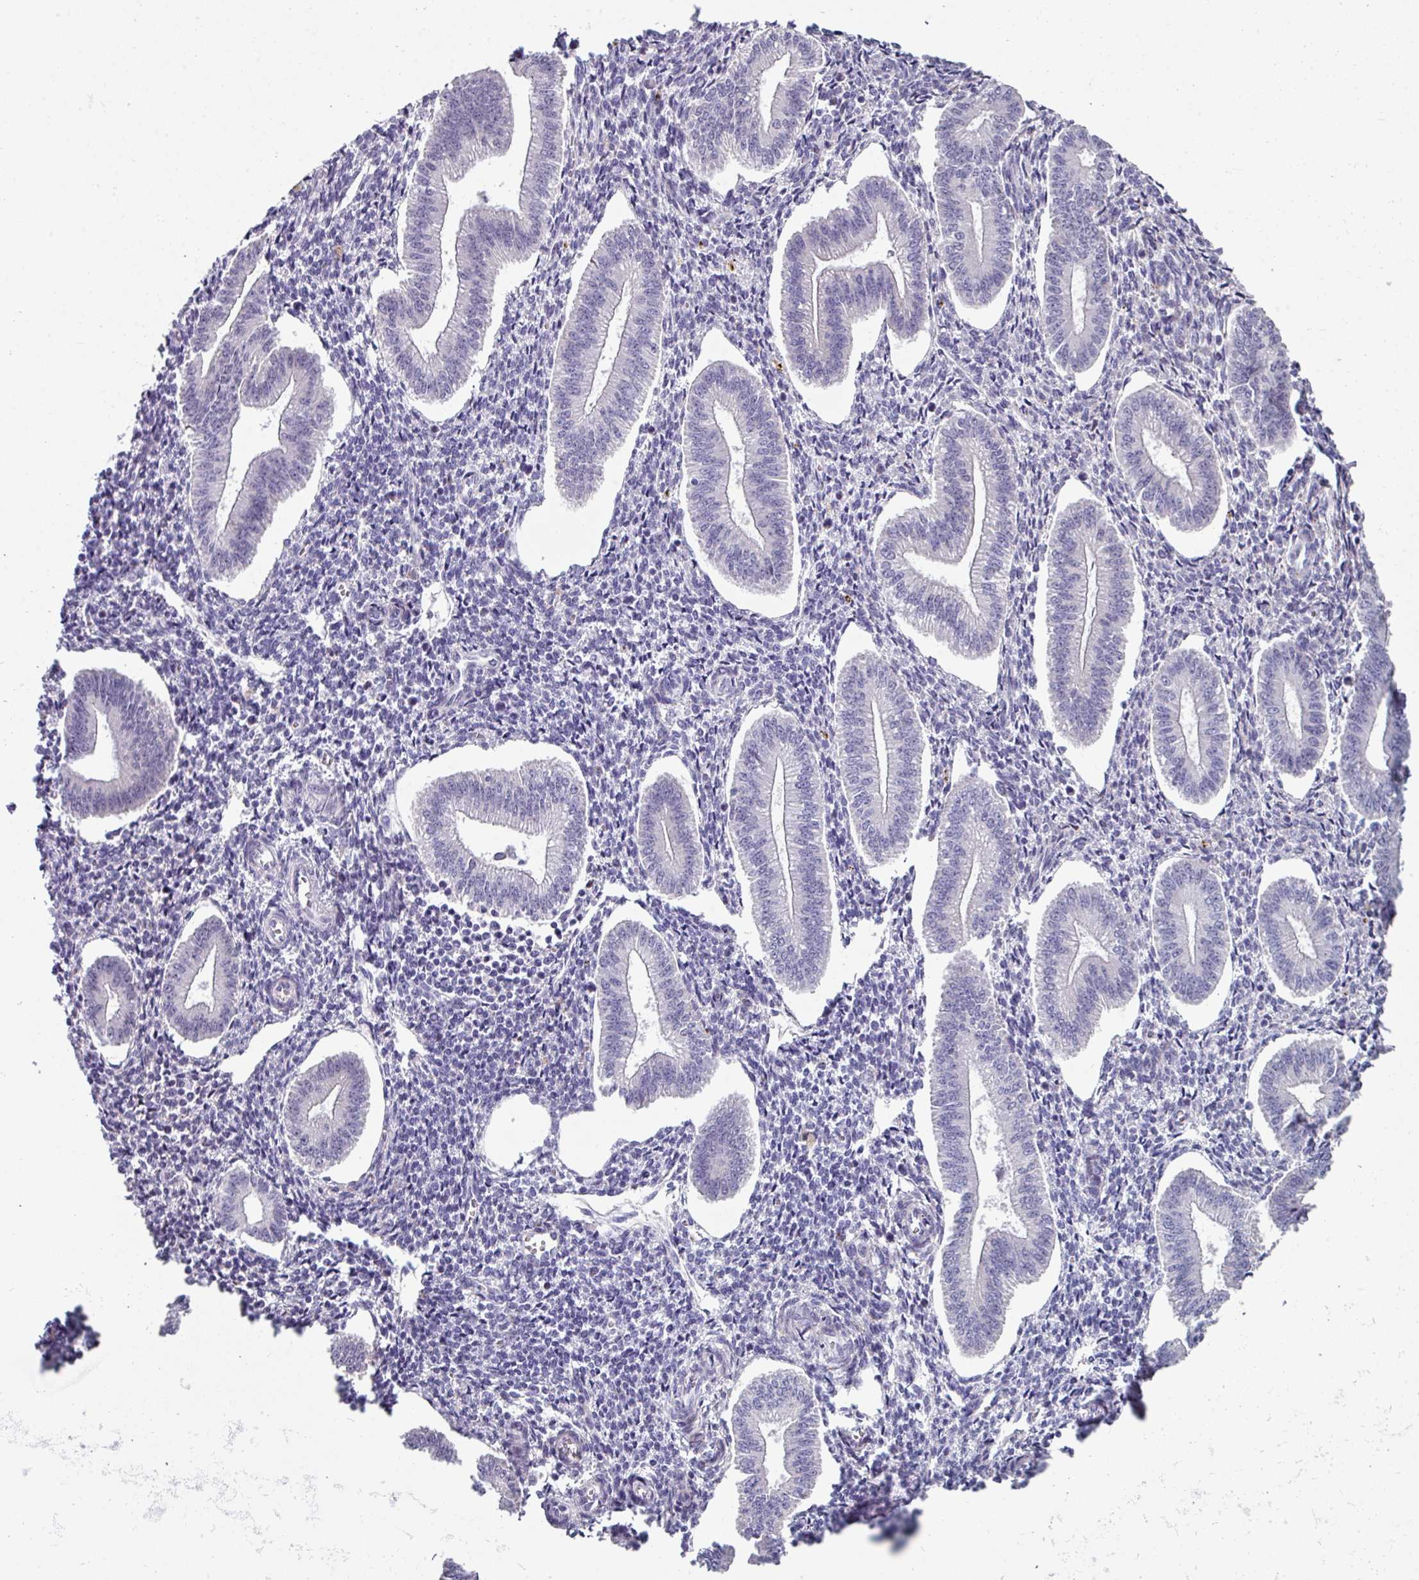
{"staining": {"intensity": "negative", "quantity": "none", "location": "none"}, "tissue": "endometrium", "cell_type": "Cells in endometrial stroma", "image_type": "normal", "snomed": [{"axis": "morphology", "description": "Normal tissue, NOS"}, {"axis": "topography", "description": "Endometrium"}], "caption": "Immunohistochemistry (IHC) of benign human endometrium reveals no positivity in cells in endometrial stroma.", "gene": "BMS1", "patient": {"sex": "female", "age": 34}}